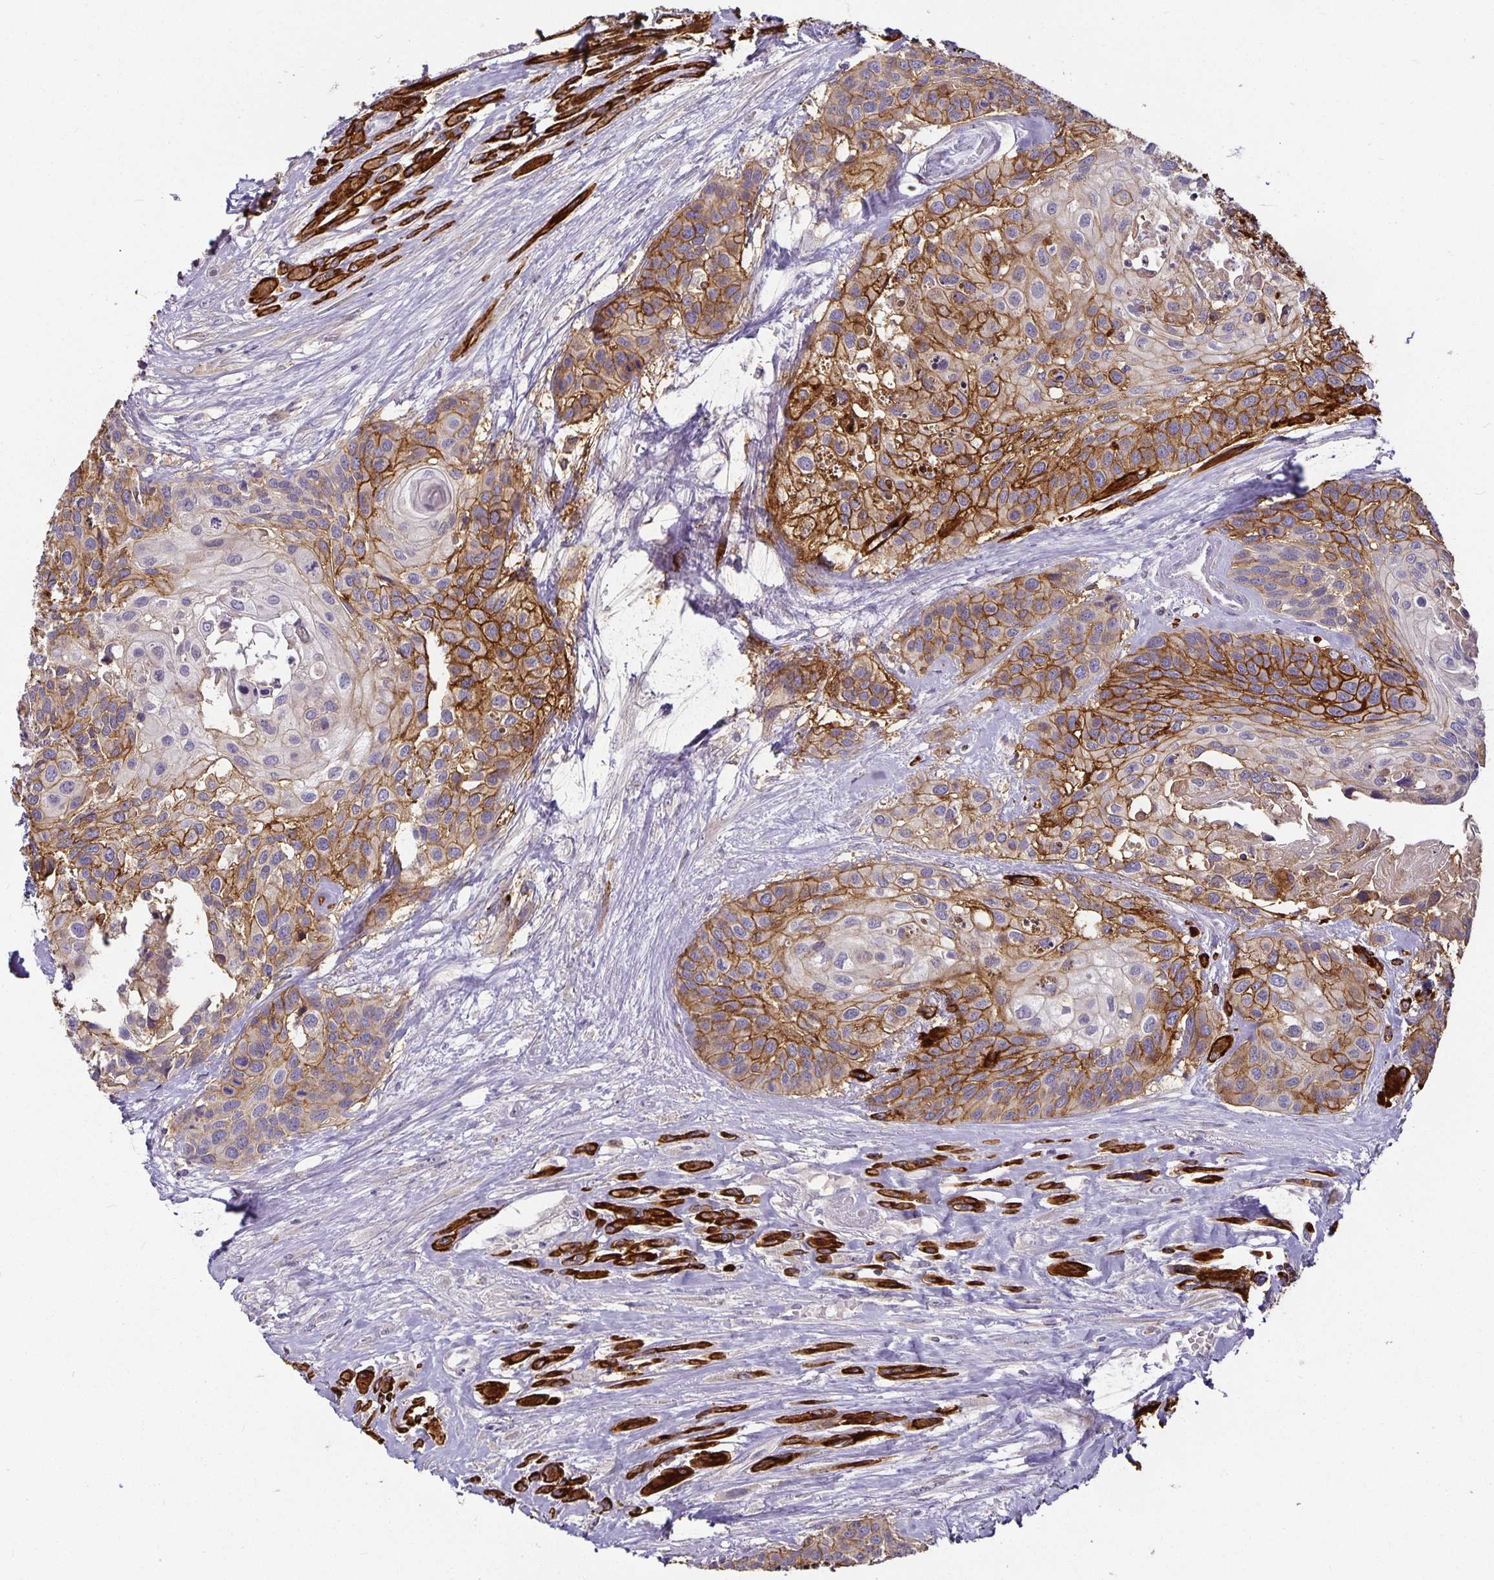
{"staining": {"intensity": "moderate", "quantity": ">75%", "location": "cytoplasmic/membranous"}, "tissue": "head and neck cancer", "cell_type": "Tumor cells", "image_type": "cancer", "snomed": [{"axis": "morphology", "description": "Squamous cell carcinoma, NOS"}, {"axis": "topography", "description": "Head-Neck"}], "caption": "Immunohistochemical staining of head and neck cancer reveals medium levels of moderate cytoplasmic/membranous positivity in about >75% of tumor cells. (DAB IHC, brown staining for protein, blue staining for nuclei).", "gene": "CA12", "patient": {"sex": "female", "age": 50}}